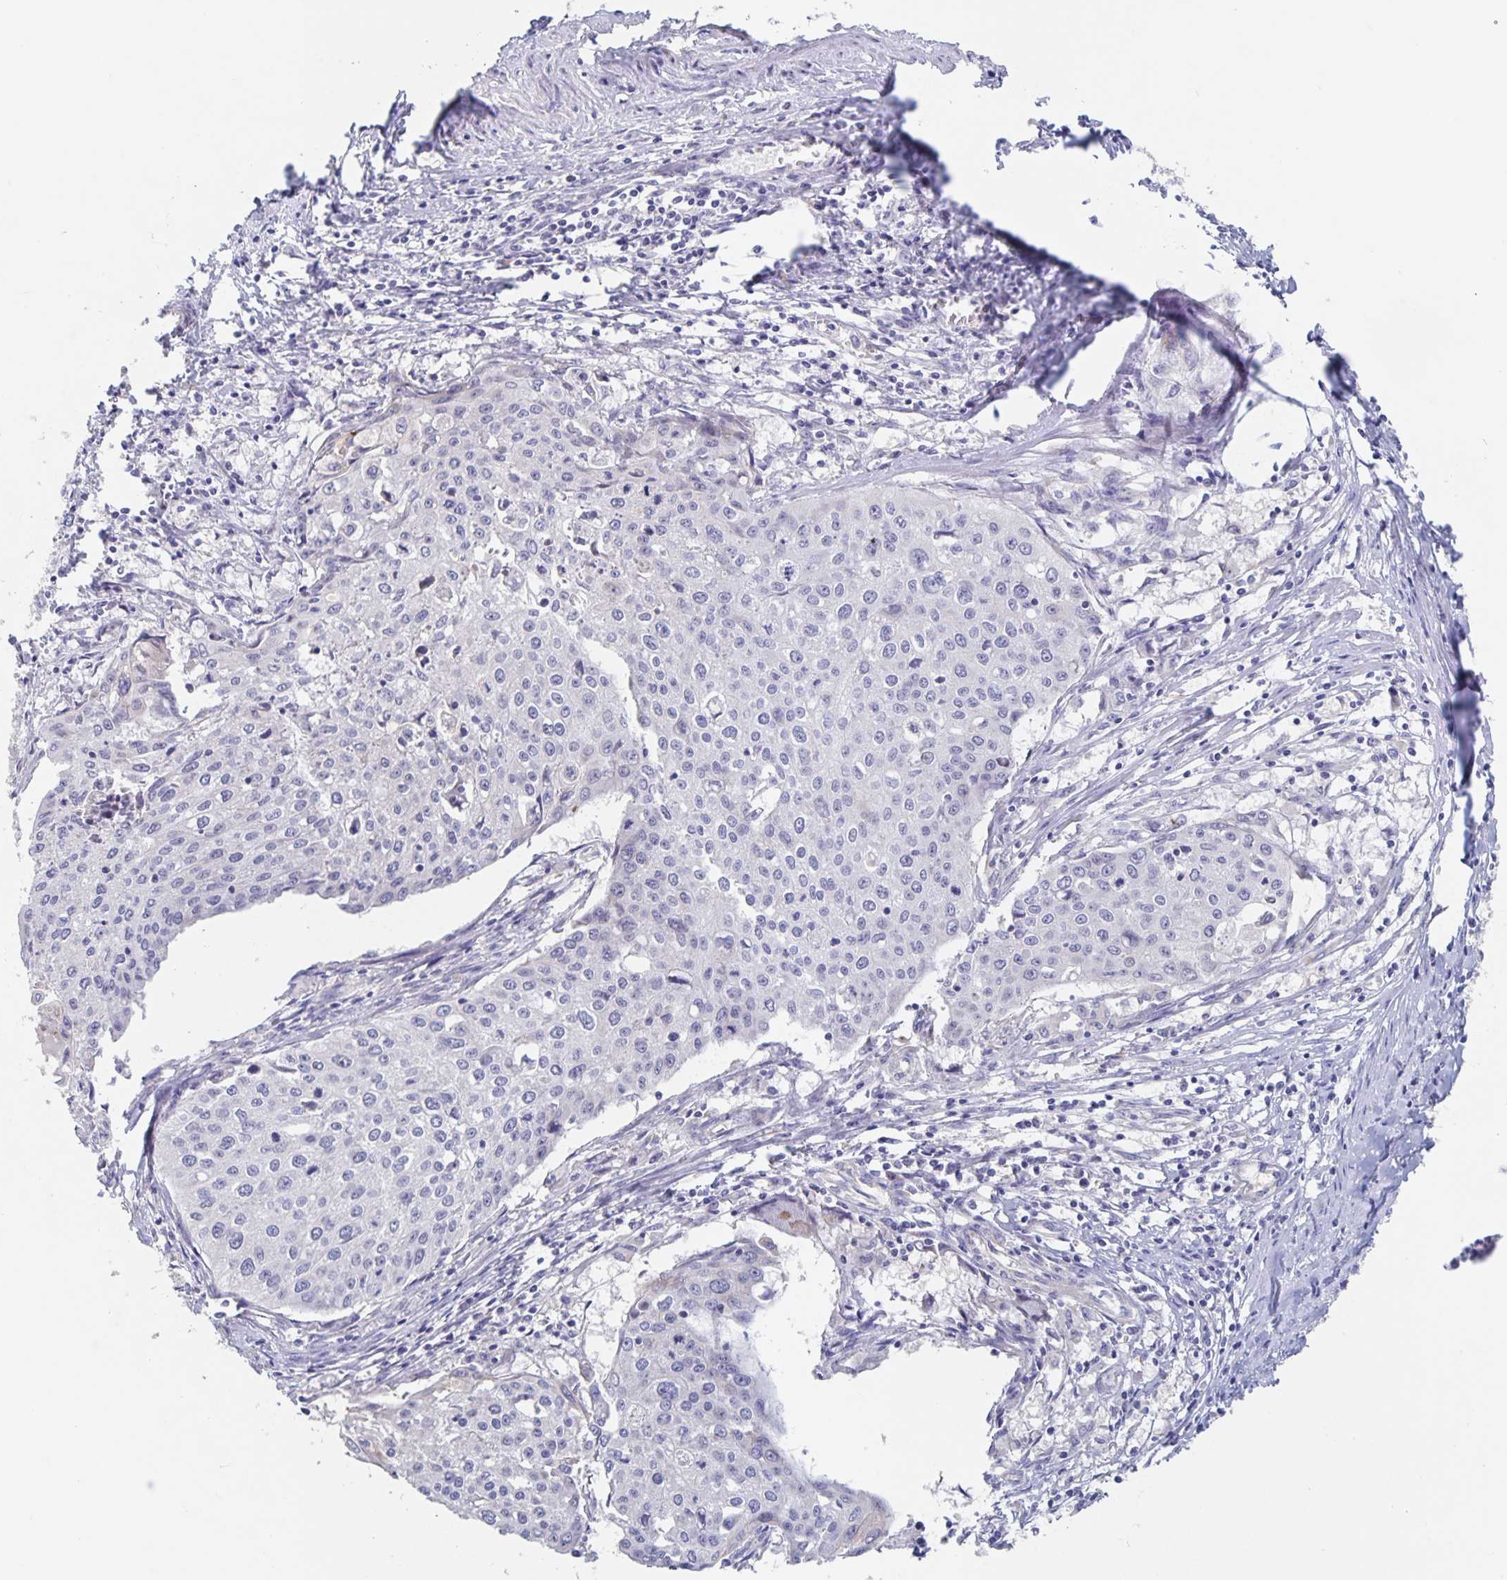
{"staining": {"intensity": "negative", "quantity": "none", "location": "none"}, "tissue": "cervical cancer", "cell_type": "Tumor cells", "image_type": "cancer", "snomed": [{"axis": "morphology", "description": "Squamous cell carcinoma, NOS"}, {"axis": "topography", "description": "Cervix"}], "caption": "A high-resolution photomicrograph shows immunohistochemistry staining of cervical squamous cell carcinoma, which exhibits no significant staining in tumor cells.", "gene": "CDC42BPG", "patient": {"sex": "female", "age": 38}}